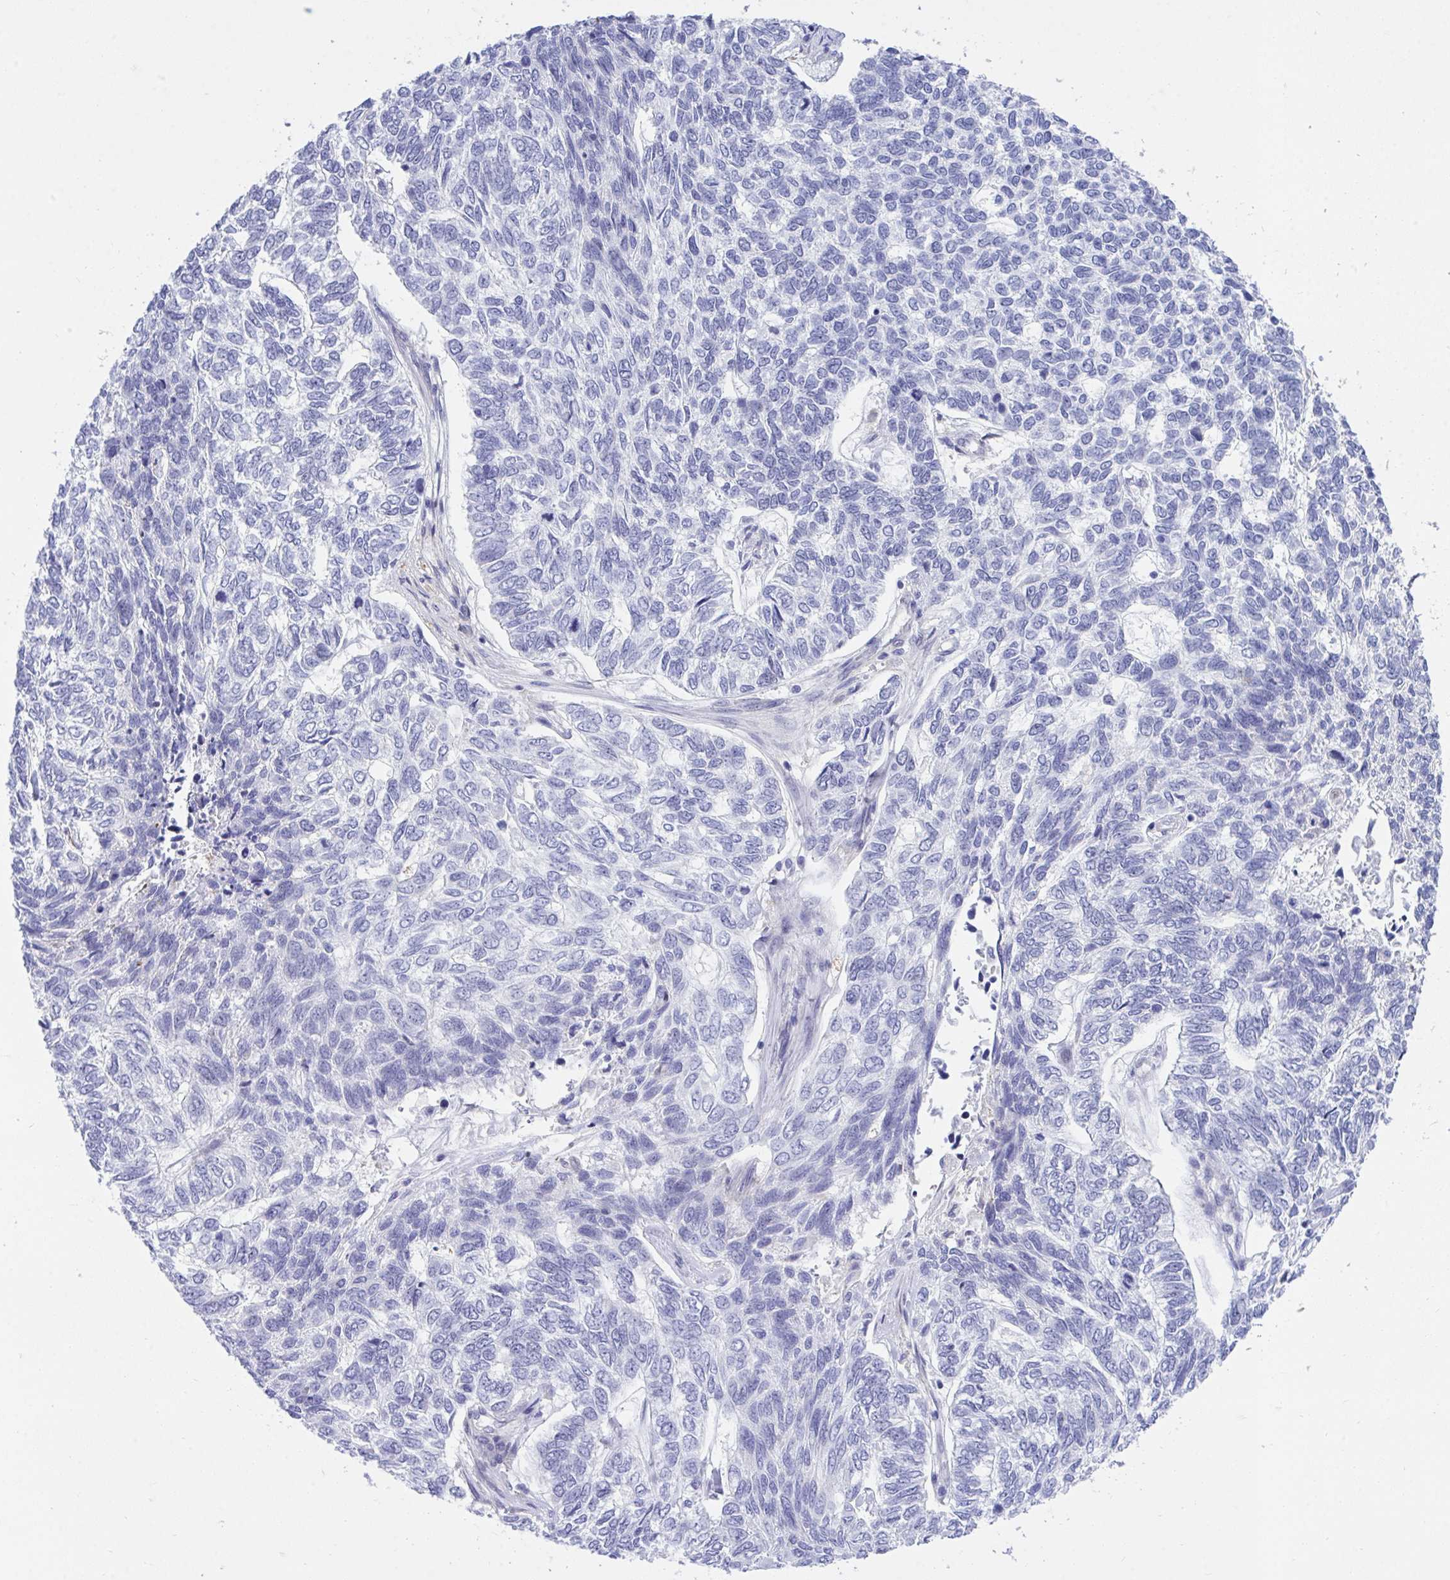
{"staining": {"intensity": "negative", "quantity": "none", "location": "none"}, "tissue": "skin cancer", "cell_type": "Tumor cells", "image_type": "cancer", "snomed": [{"axis": "morphology", "description": "Basal cell carcinoma"}, {"axis": "topography", "description": "Skin"}], "caption": "Photomicrograph shows no protein positivity in tumor cells of basal cell carcinoma (skin) tissue.", "gene": "CENPQ", "patient": {"sex": "female", "age": 65}}